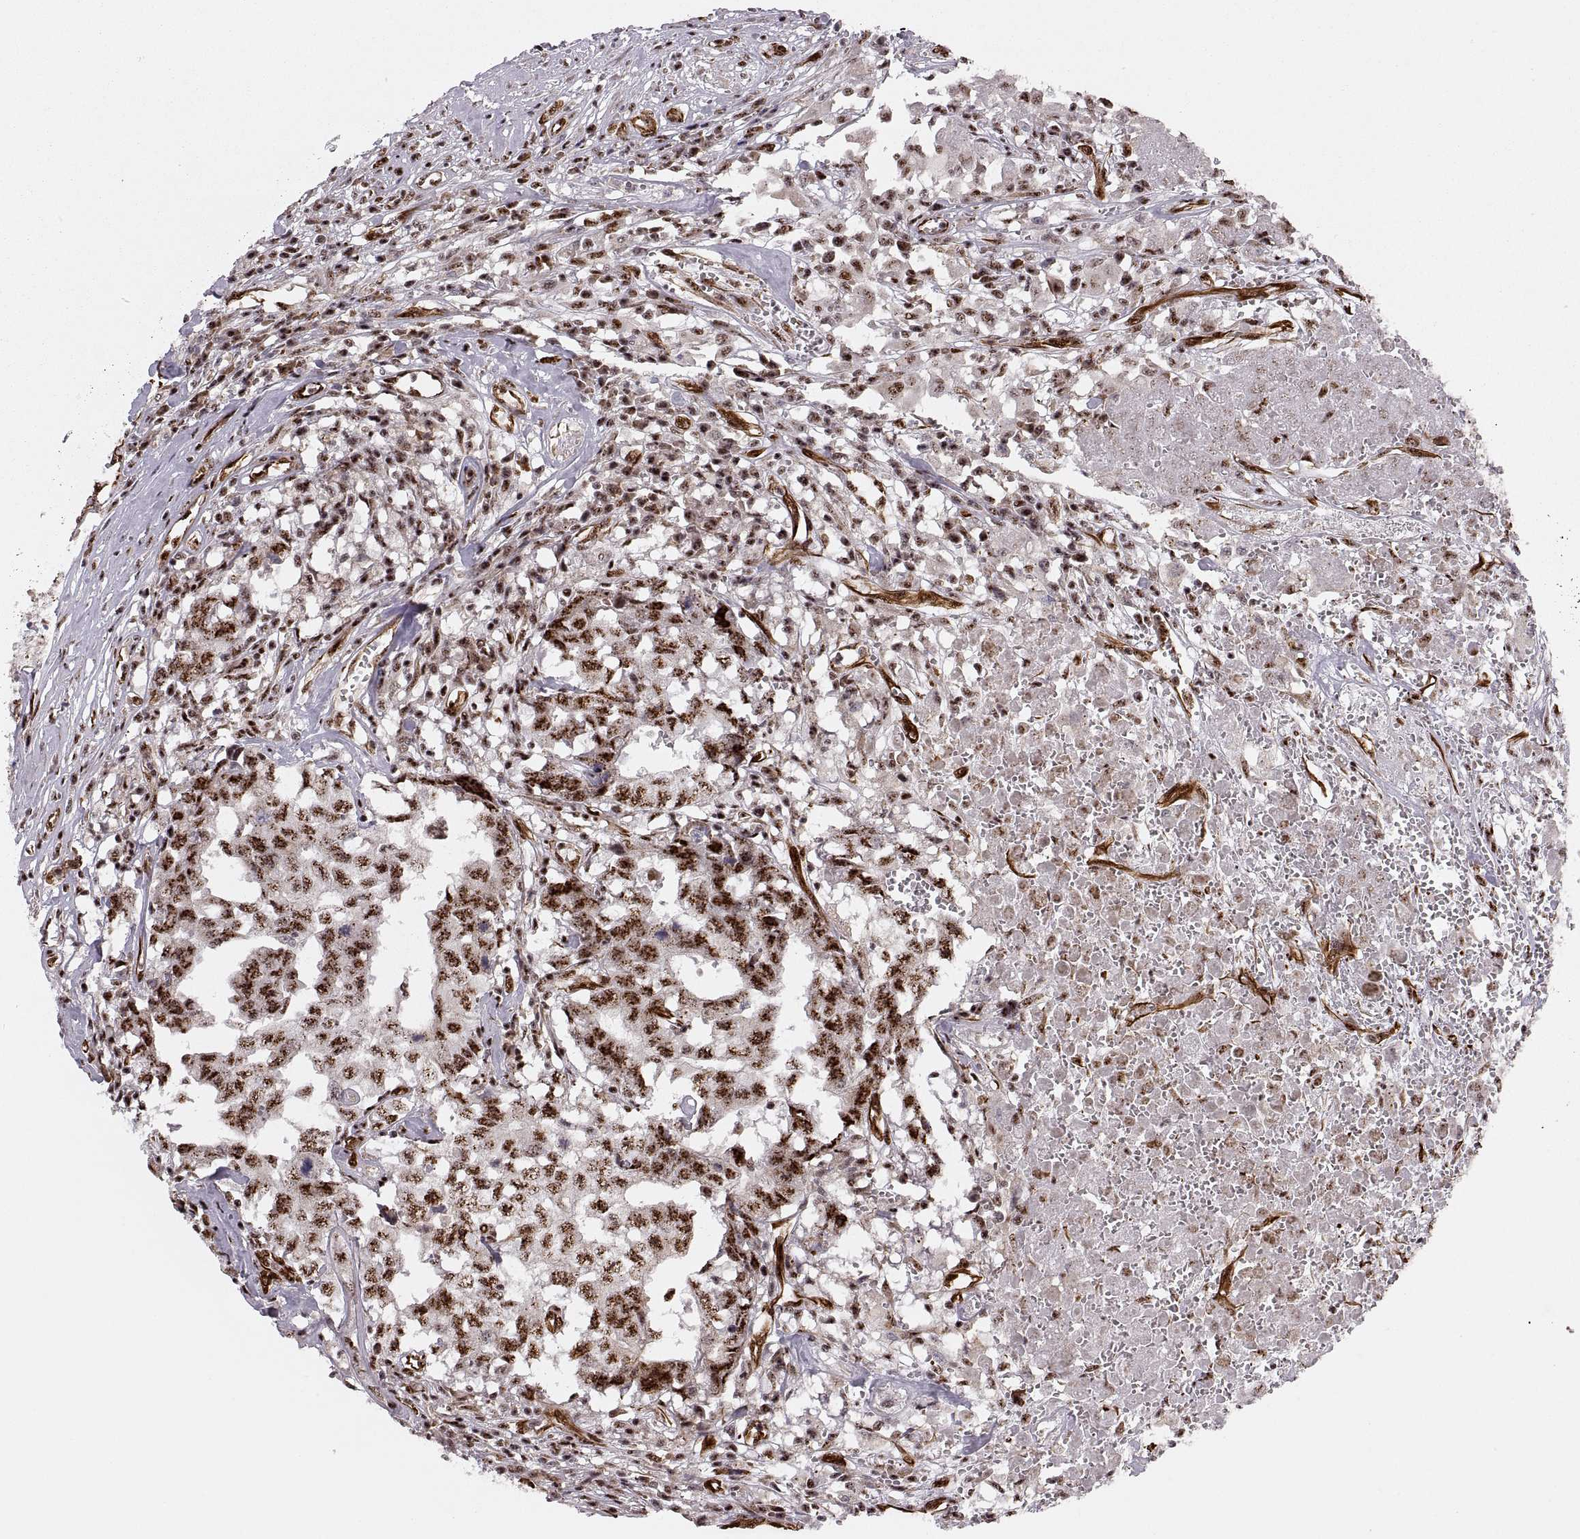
{"staining": {"intensity": "strong", "quantity": ">75%", "location": "nuclear"}, "tissue": "testis cancer", "cell_type": "Tumor cells", "image_type": "cancer", "snomed": [{"axis": "morphology", "description": "Carcinoma, Embryonal, NOS"}, {"axis": "topography", "description": "Testis"}], "caption": "Human testis cancer stained with a brown dye displays strong nuclear positive positivity in about >75% of tumor cells.", "gene": "ZCCHC17", "patient": {"sex": "male", "age": 36}}